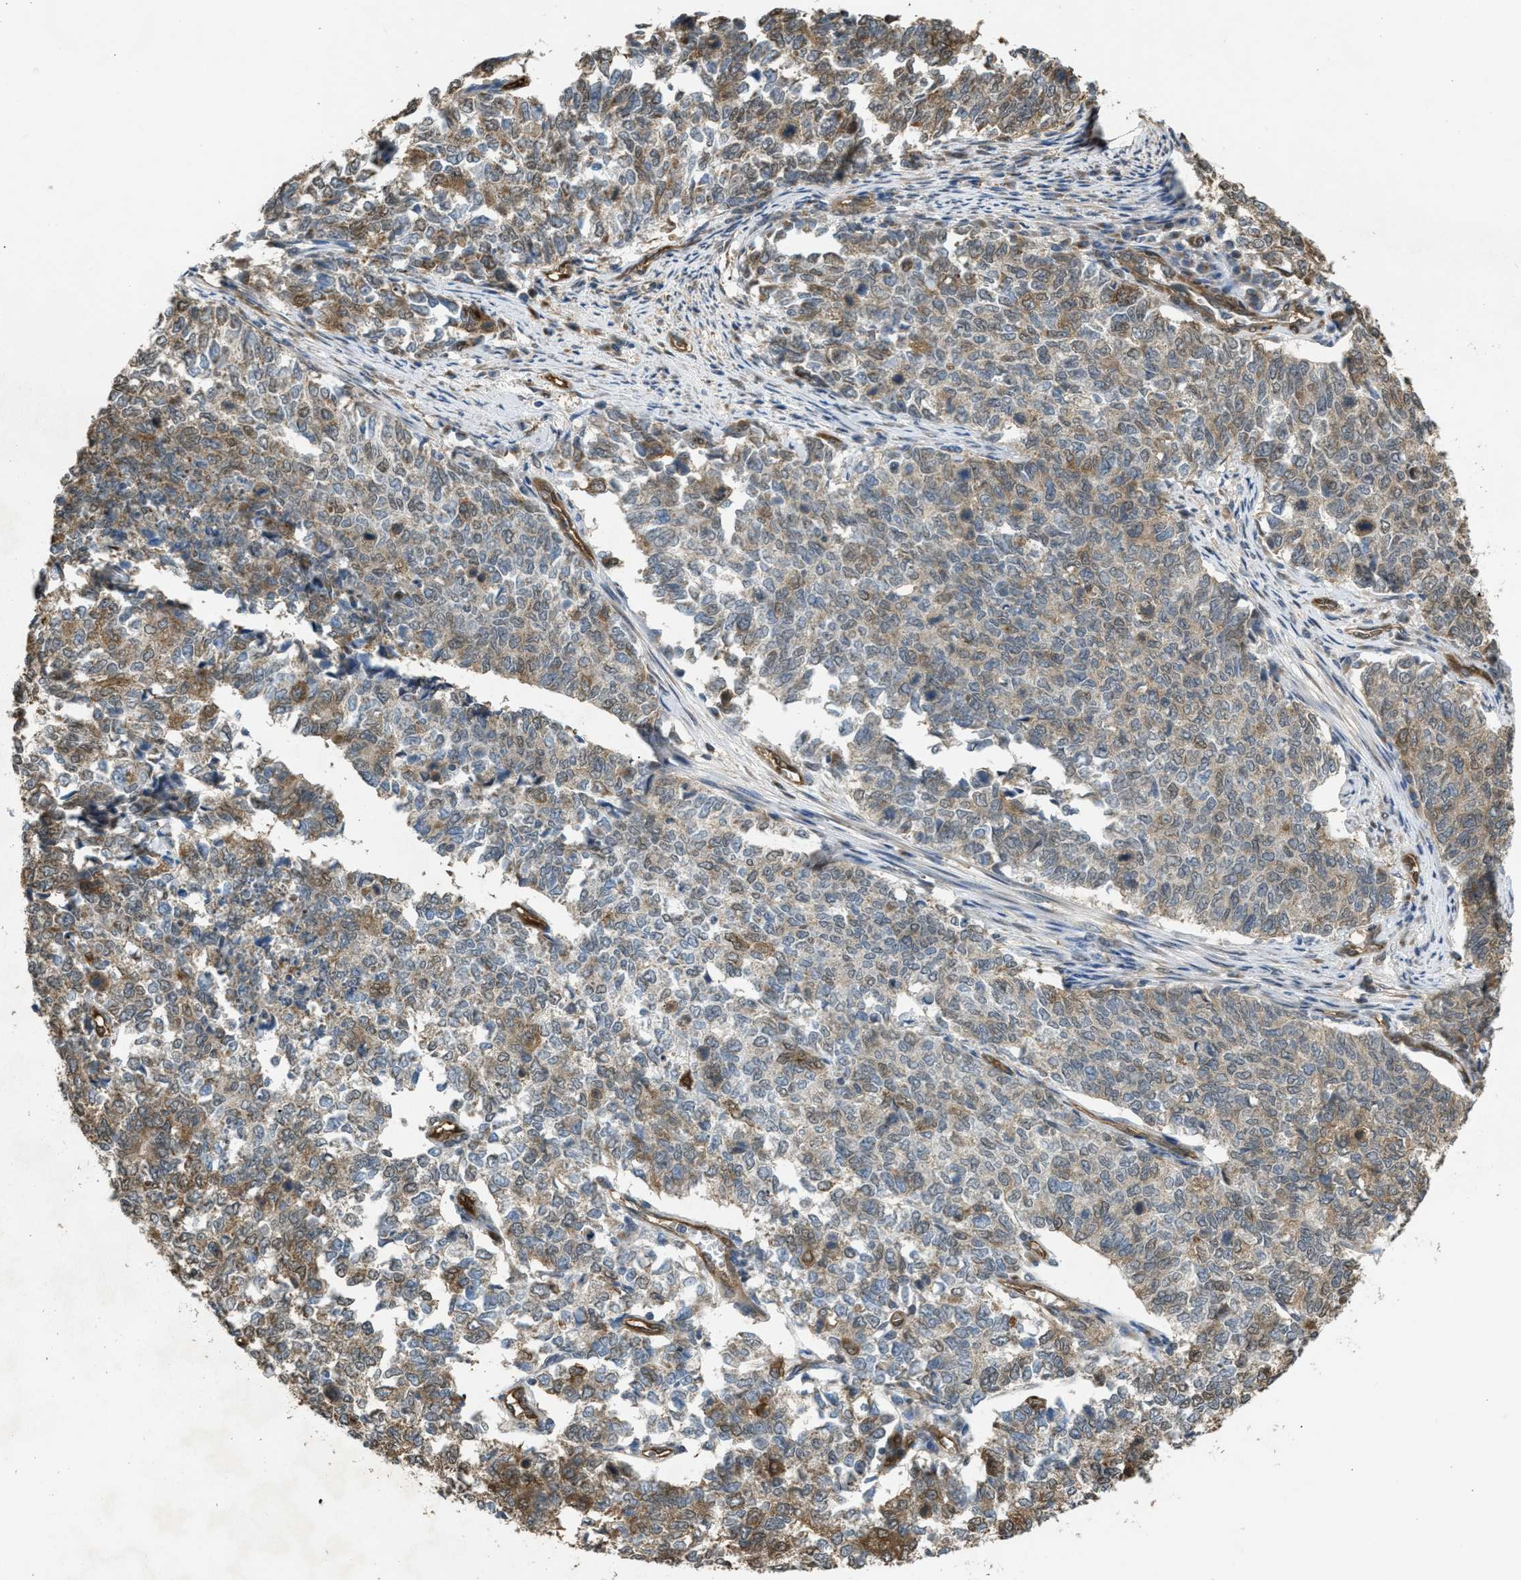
{"staining": {"intensity": "weak", "quantity": "<25%", "location": "cytoplasmic/membranous"}, "tissue": "cervical cancer", "cell_type": "Tumor cells", "image_type": "cancer", "snomed": [{"axis": "morphology", "description": "Squamous cell carcinoma, NOS"}, {"axis": "topography", "description": "Cervix"}], "caption": "Cervical cancer (squamous cell carcinoma) was stained to show a protein in brown. There is no significant staining in tumor cells.", "gene": "BAG3", "patient": {"sex": "female", "age": 63}}